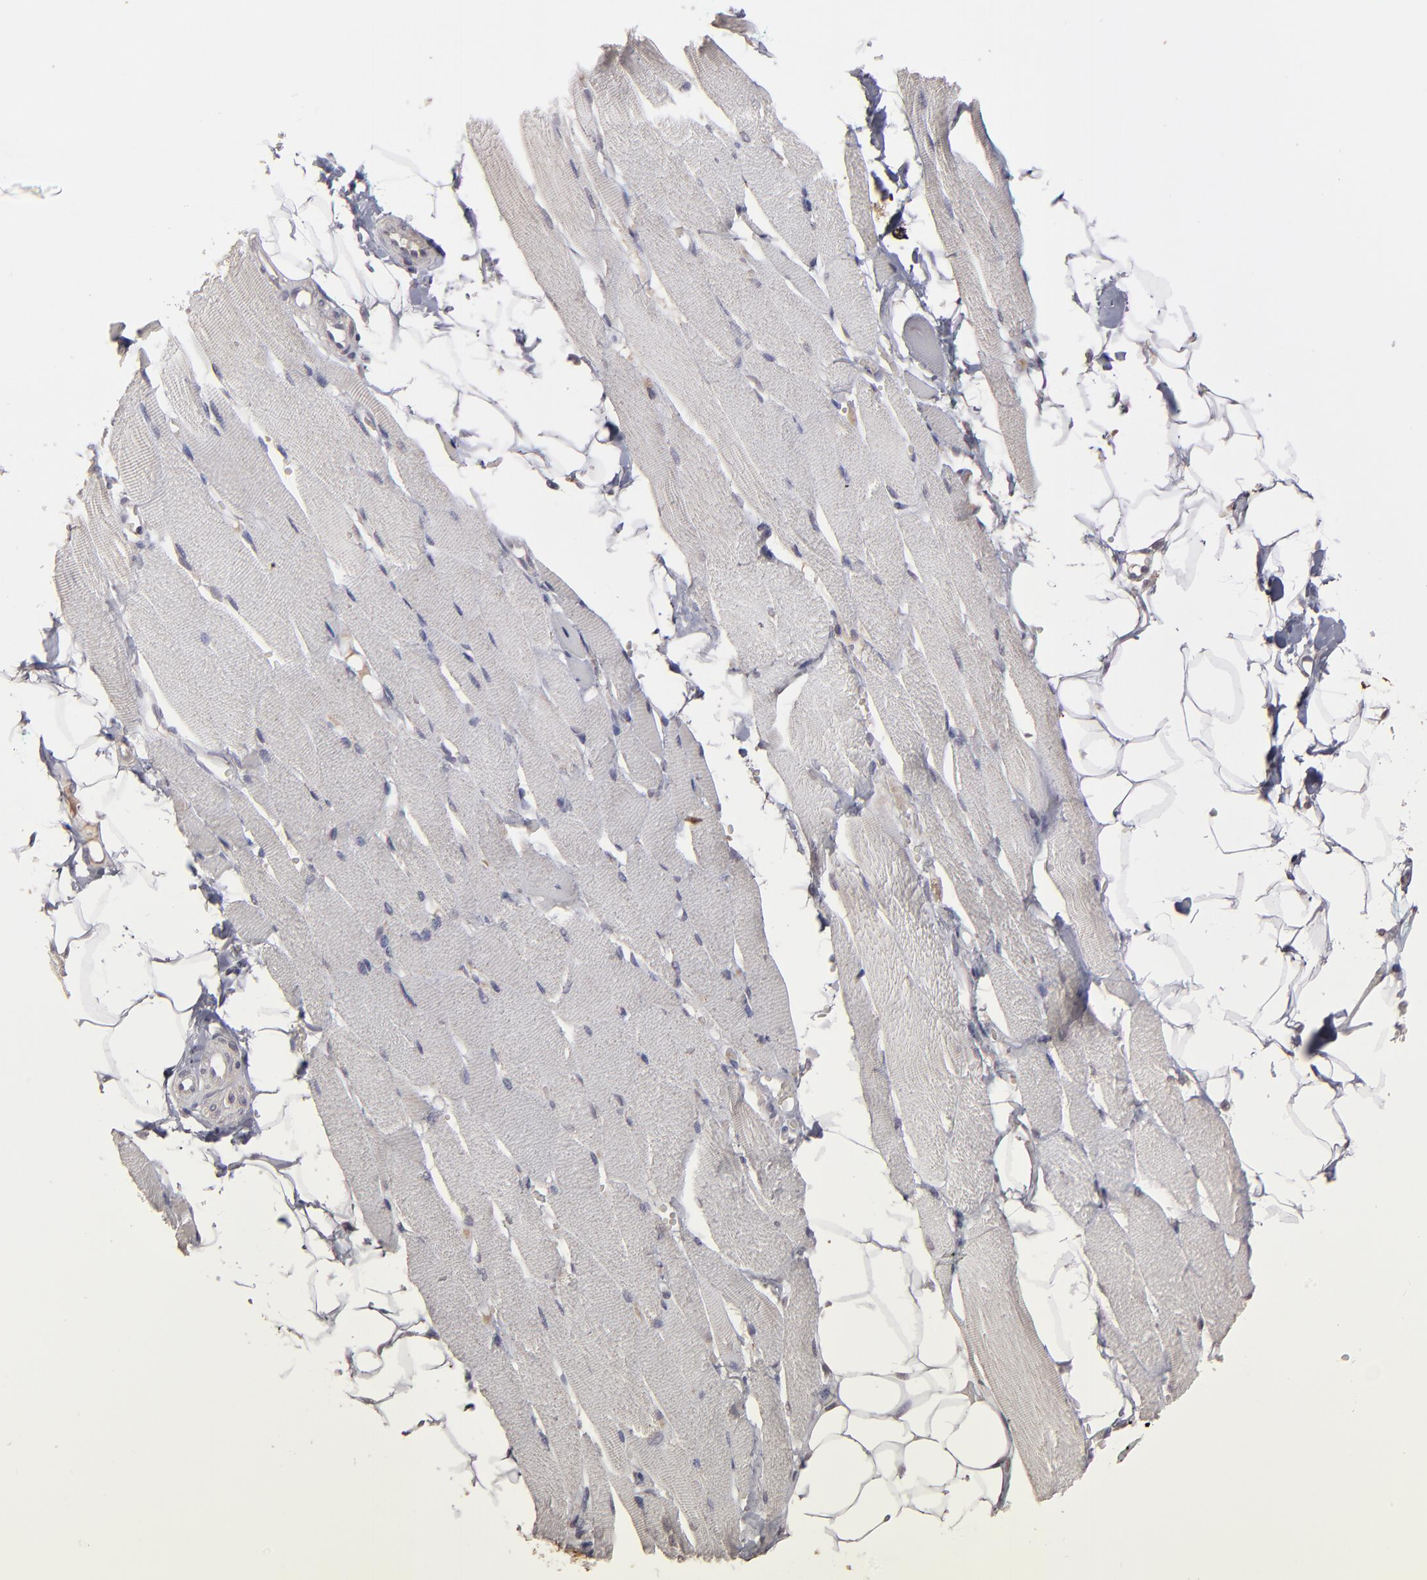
{"staining": {"intensity": "negative", "quantity": "none", "location": "none"}, "tissue": "skeletal muscle", "cell_type": "Myocytes", "image_type": "normal", "snomed": [{"axis": "morphology", "description": "Normal tissue, NOS"}, {"axis": "topography", "description": "Skeletal muscle"}, {"axis": "topography", "description": "Peripheral nerve tissue"}], "caption": "This photomicrograph is of benign skeletal muscle stained with immunohistochemistry to label a protein in brown with the nuclei are counter-stained blue. There is no expression in myocytes.", "gene": "ITGB5", "patient": {"sex": "female", "age": 84}}